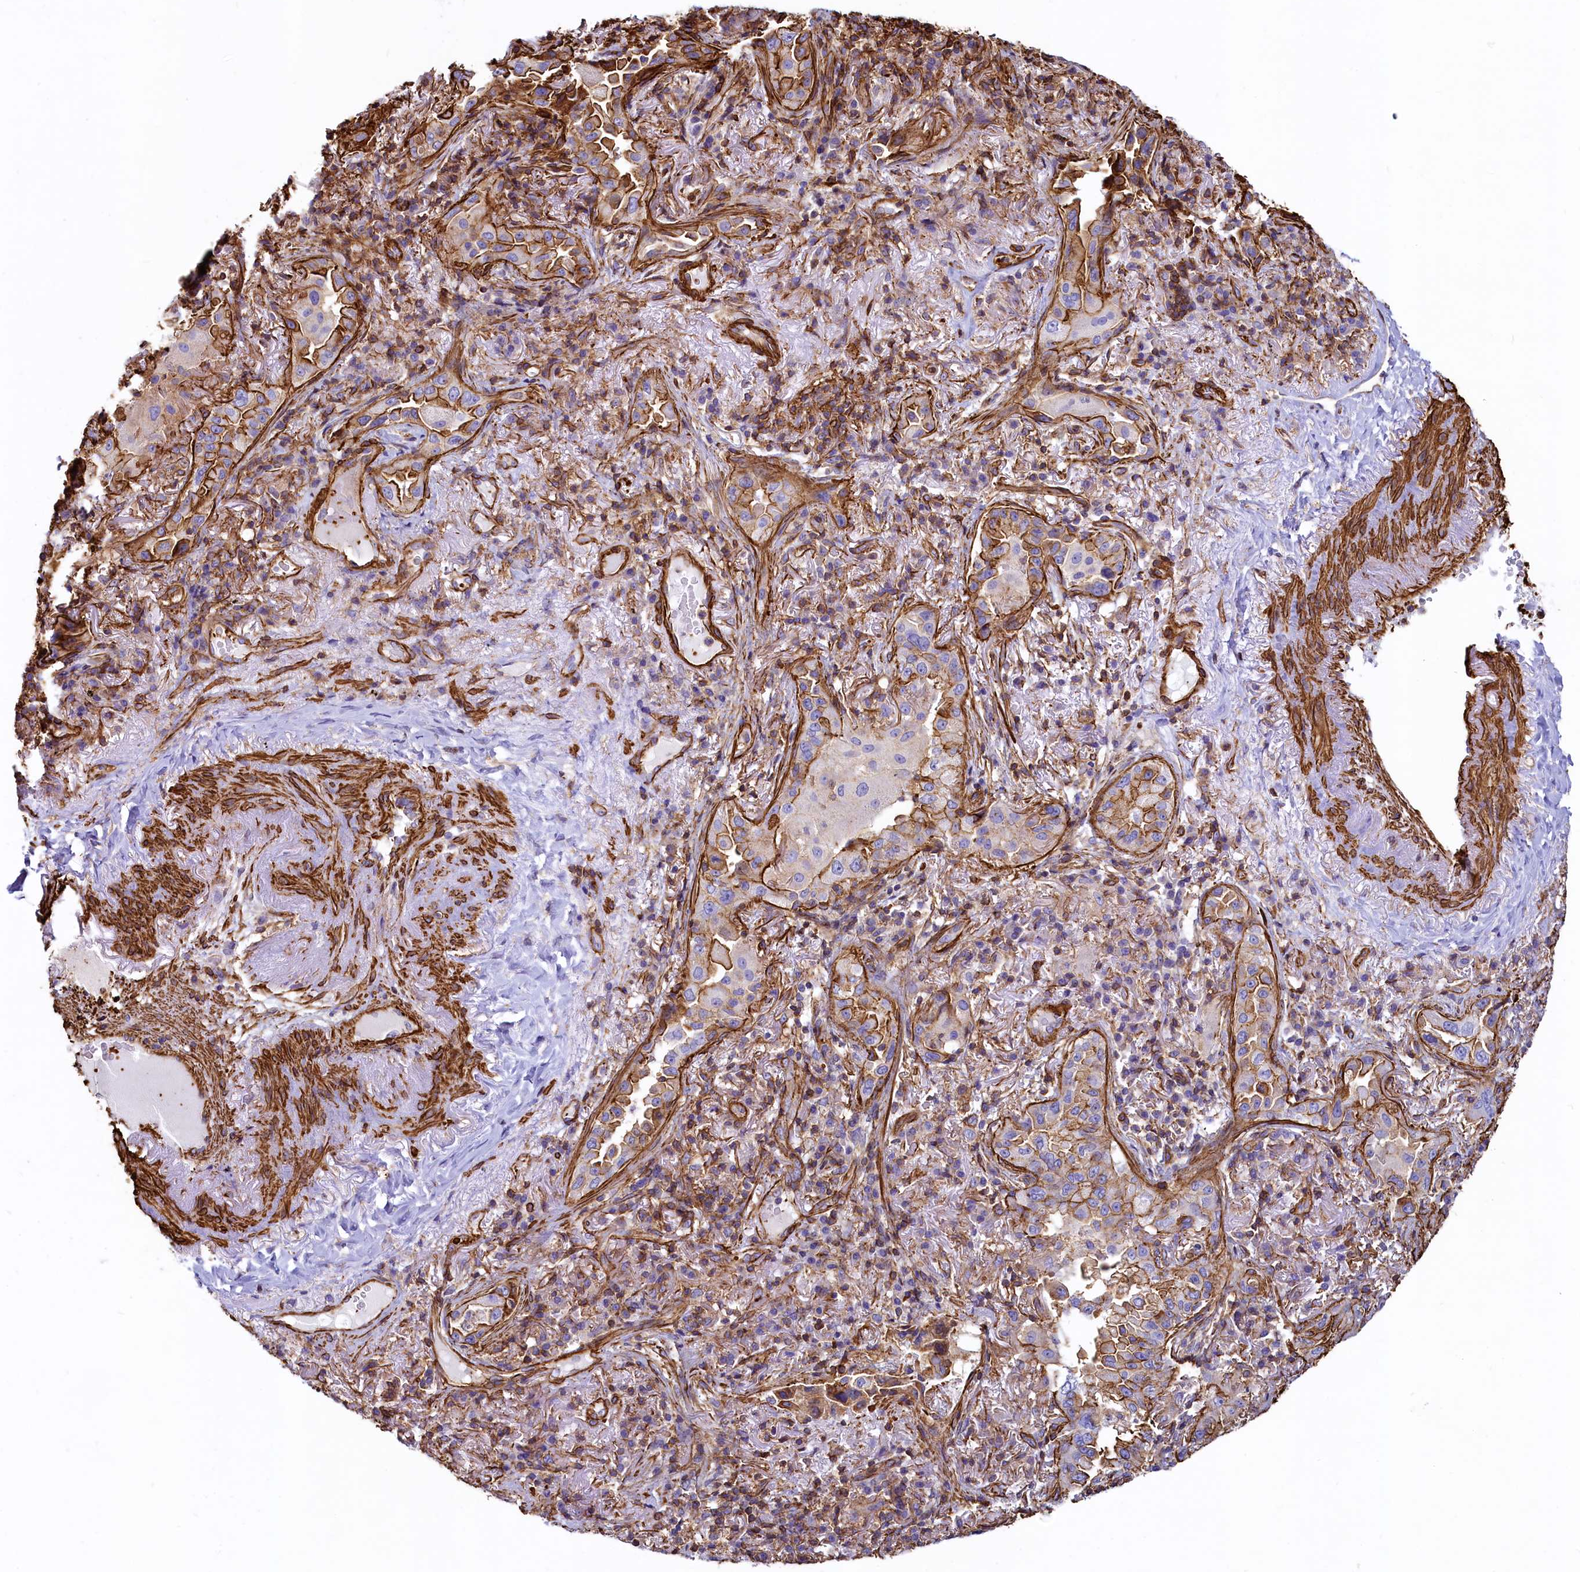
{"staining": {"intensity": "strong", "quantity": ">75%", "location": "cytoplasmic/membranous"}, "tissue": "lung cancer", "cell_type": "Tumor cells", "image_type": "cancer", "snomed": [{"axis": "morphology", "description": "Adenocarcinoma, NOS"}, {"axis": "topography", "description": "Lung"}], "caption": "An image of human lung cancer stained for a protein demonstrates strong cytoplasmic/membranous brown staining in tumor cells.", "gene": "THBS1", "patient": {"sex": "female", "age": 69}}